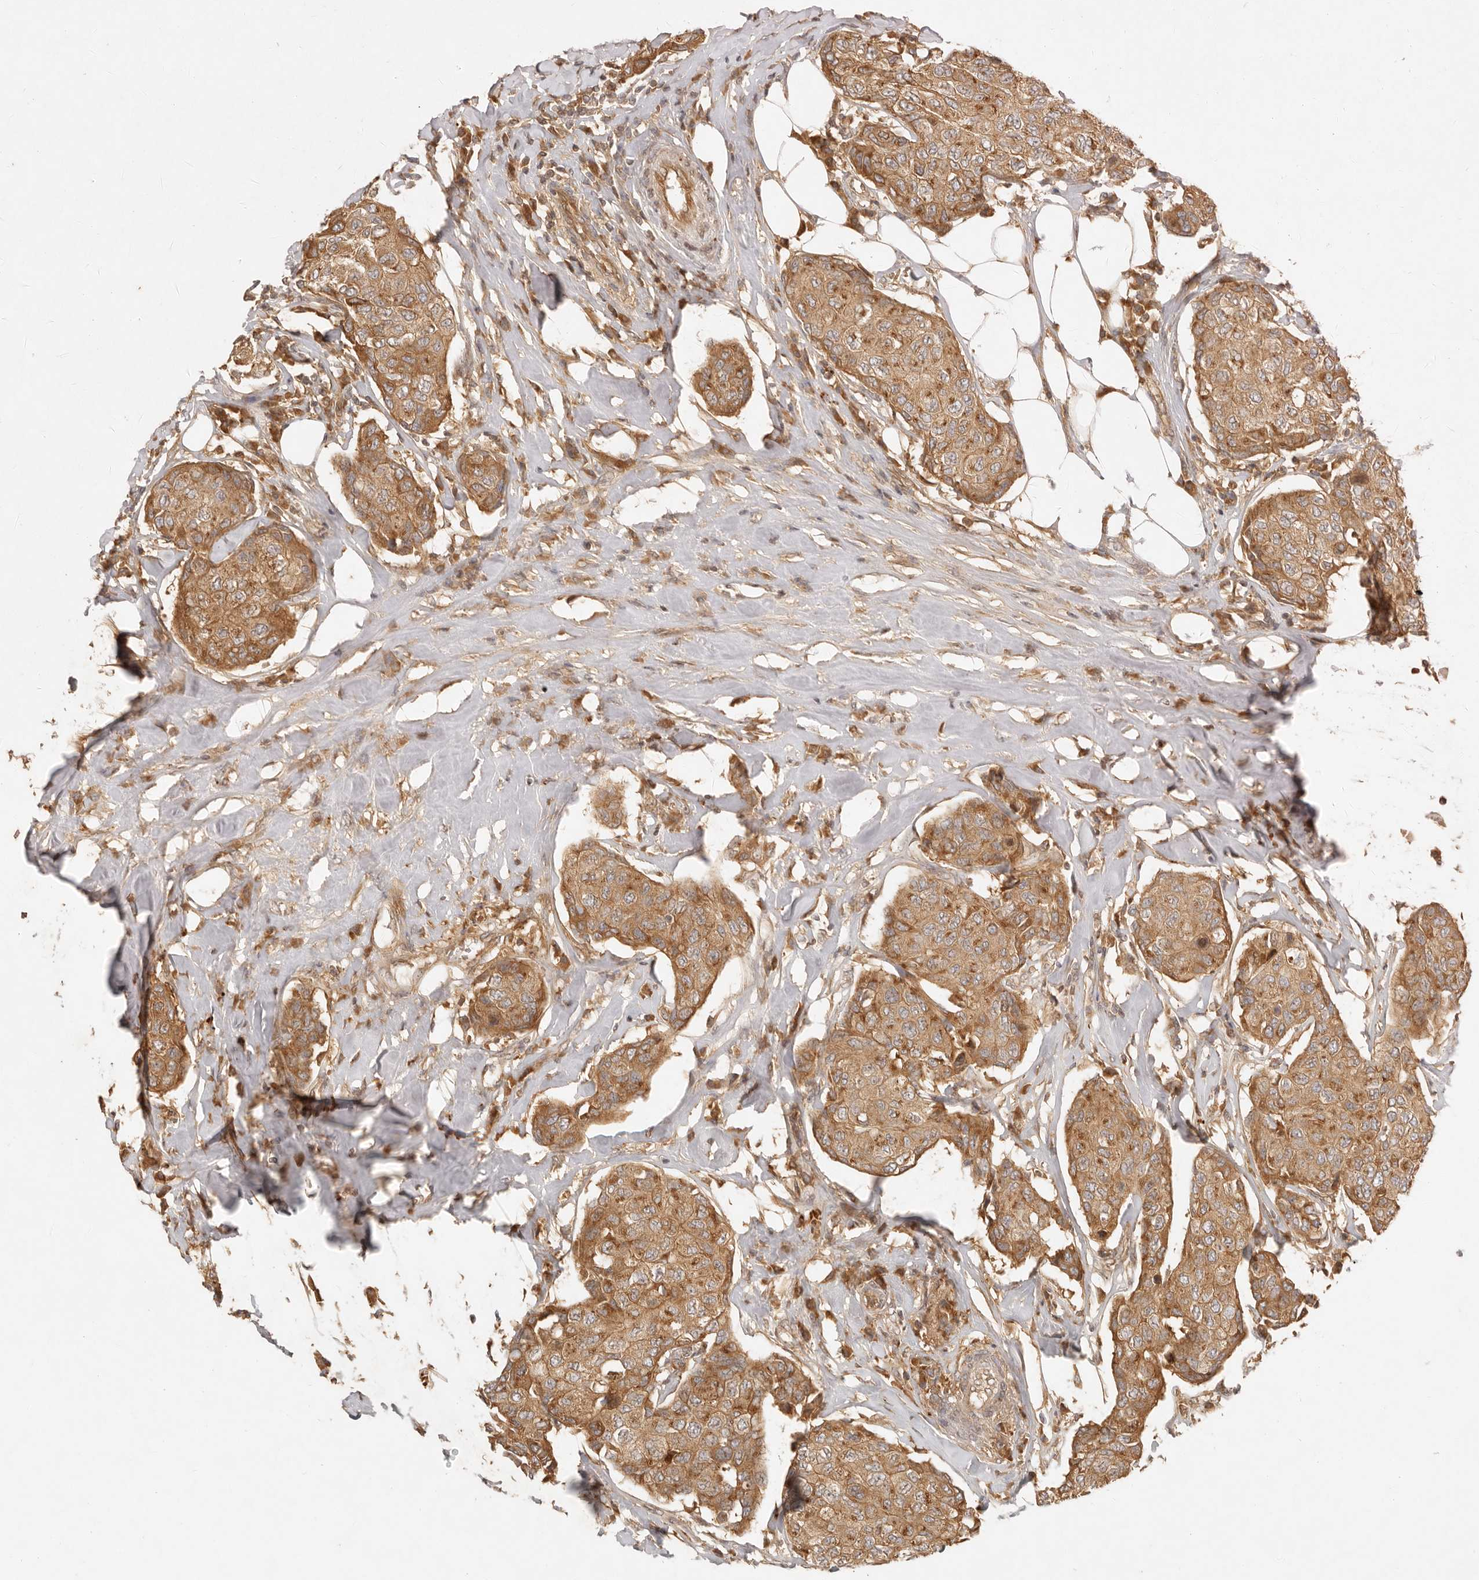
{"staining": {"intensity": "moderate", "quantity": ">75%", "location": "cytoplasmic/membranous"}, "tissue": "breast cancer", "cell_type": "Tumor cells", "image_type": "cancer", "snomed": [{"axis": "morphology", "description": "Duct carcinoma"}, {"axis": "topography", "description": "Breast"}], "caption": "Infiltrating ductal carcinoma (breast) stained for a protein (brown) displays moderate cytoplasmic/membranous positive positivity in approximately >75% of tumor cells.", "gene": "ANKRD61", "patient": {"sex": "female", "age": 80}}